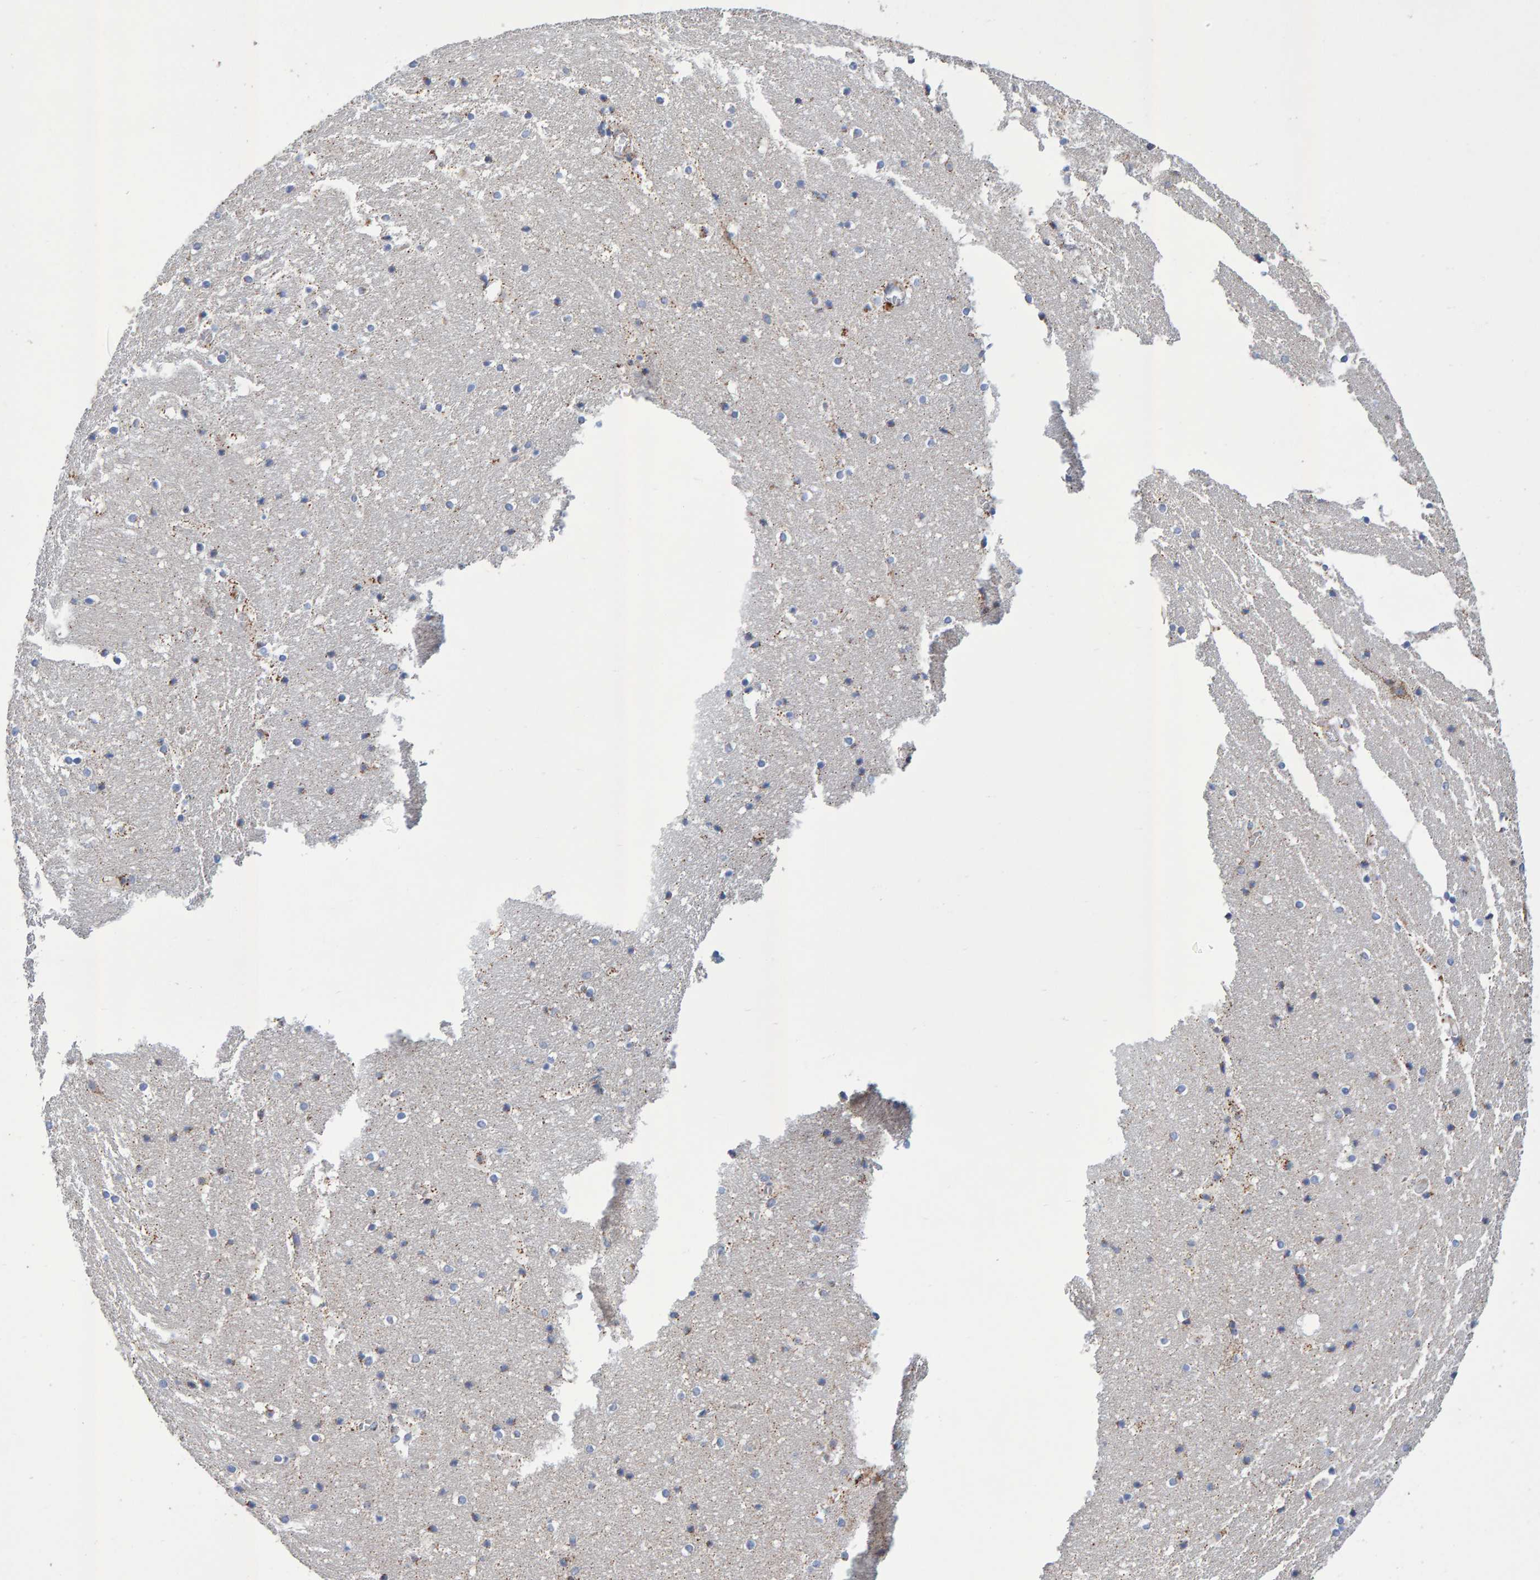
{"staining": {"intensity": "negative", "quantity": "none", "location": "none"}, "tissue": "hippocampus", "cell_type": "Glial cells", "image_type": "normal", "snomed": [{"axis": "morphology", "description": "Normal tissue, NOS"}, {"axis": "topography", "description": "Hippocampus"}], "caption": "Glial cells show no significant expression in unremarkable hippocampus. Nuclei are stained in blue.", "gene": "EFR3A", "patient": {"sex": "male", "age": 45}}